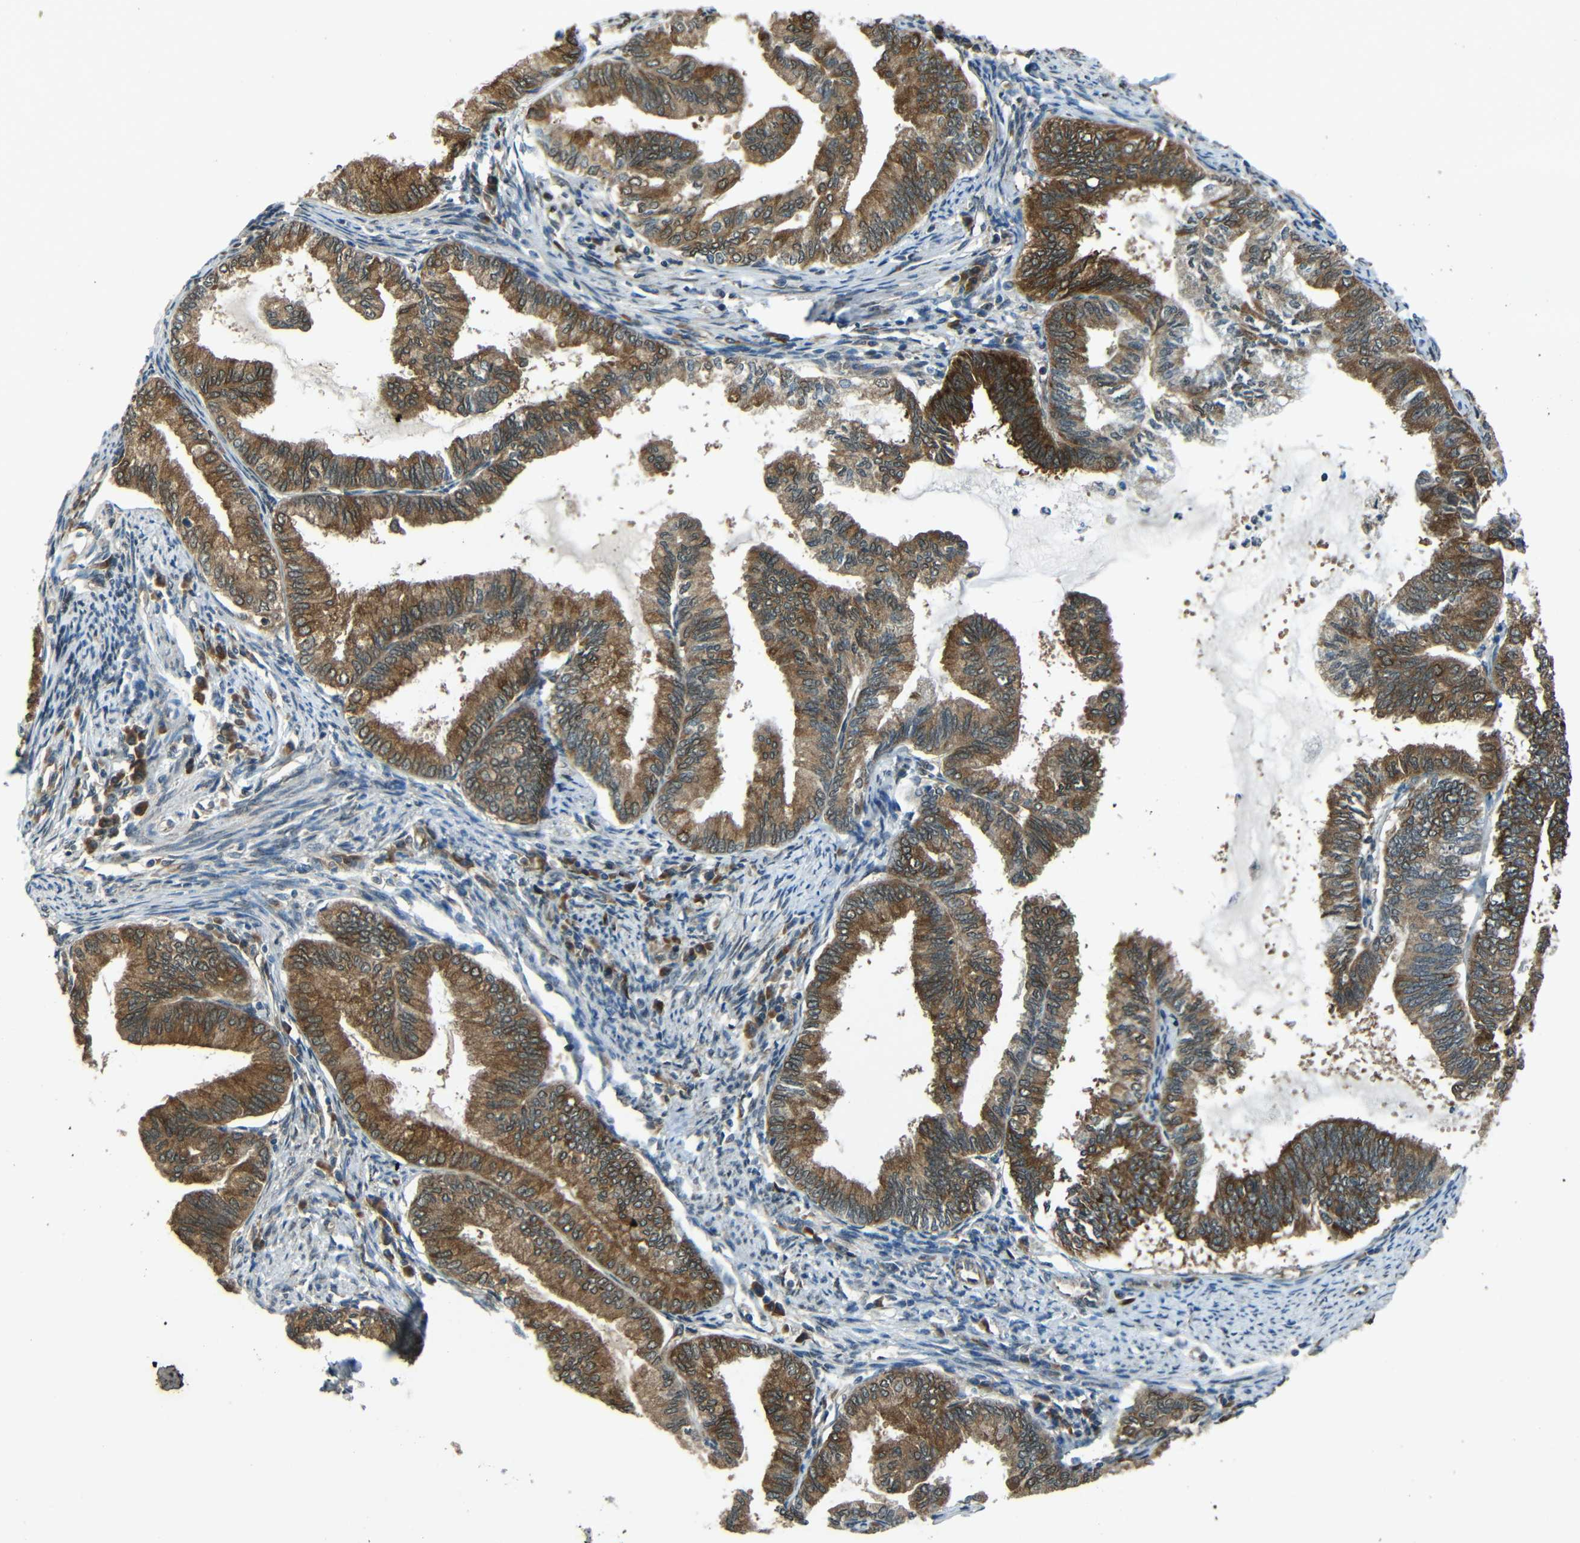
{"staining": {"intensity": "strong", "quantity": "25%-75%", "location": "cytoplasmic/membranous"}, "tissue": "endometrial cancer", "cell_type": "Tumor cells", "image_type": "cancer", "snomed": [{"axis": "morphology", "description": "Adenocarcinoma, NOS"}, {"axis": "topography", "description": "Endometrium"}], "caption": "Strong cytoplasmic/membranous expression for a protein is present in approximately 25%-75% of tumor cells of endometrial cancer (adenocarcinoma) using IHC.", "gene": "VAPB", "patient": {"sex": "female", "age": 86}}